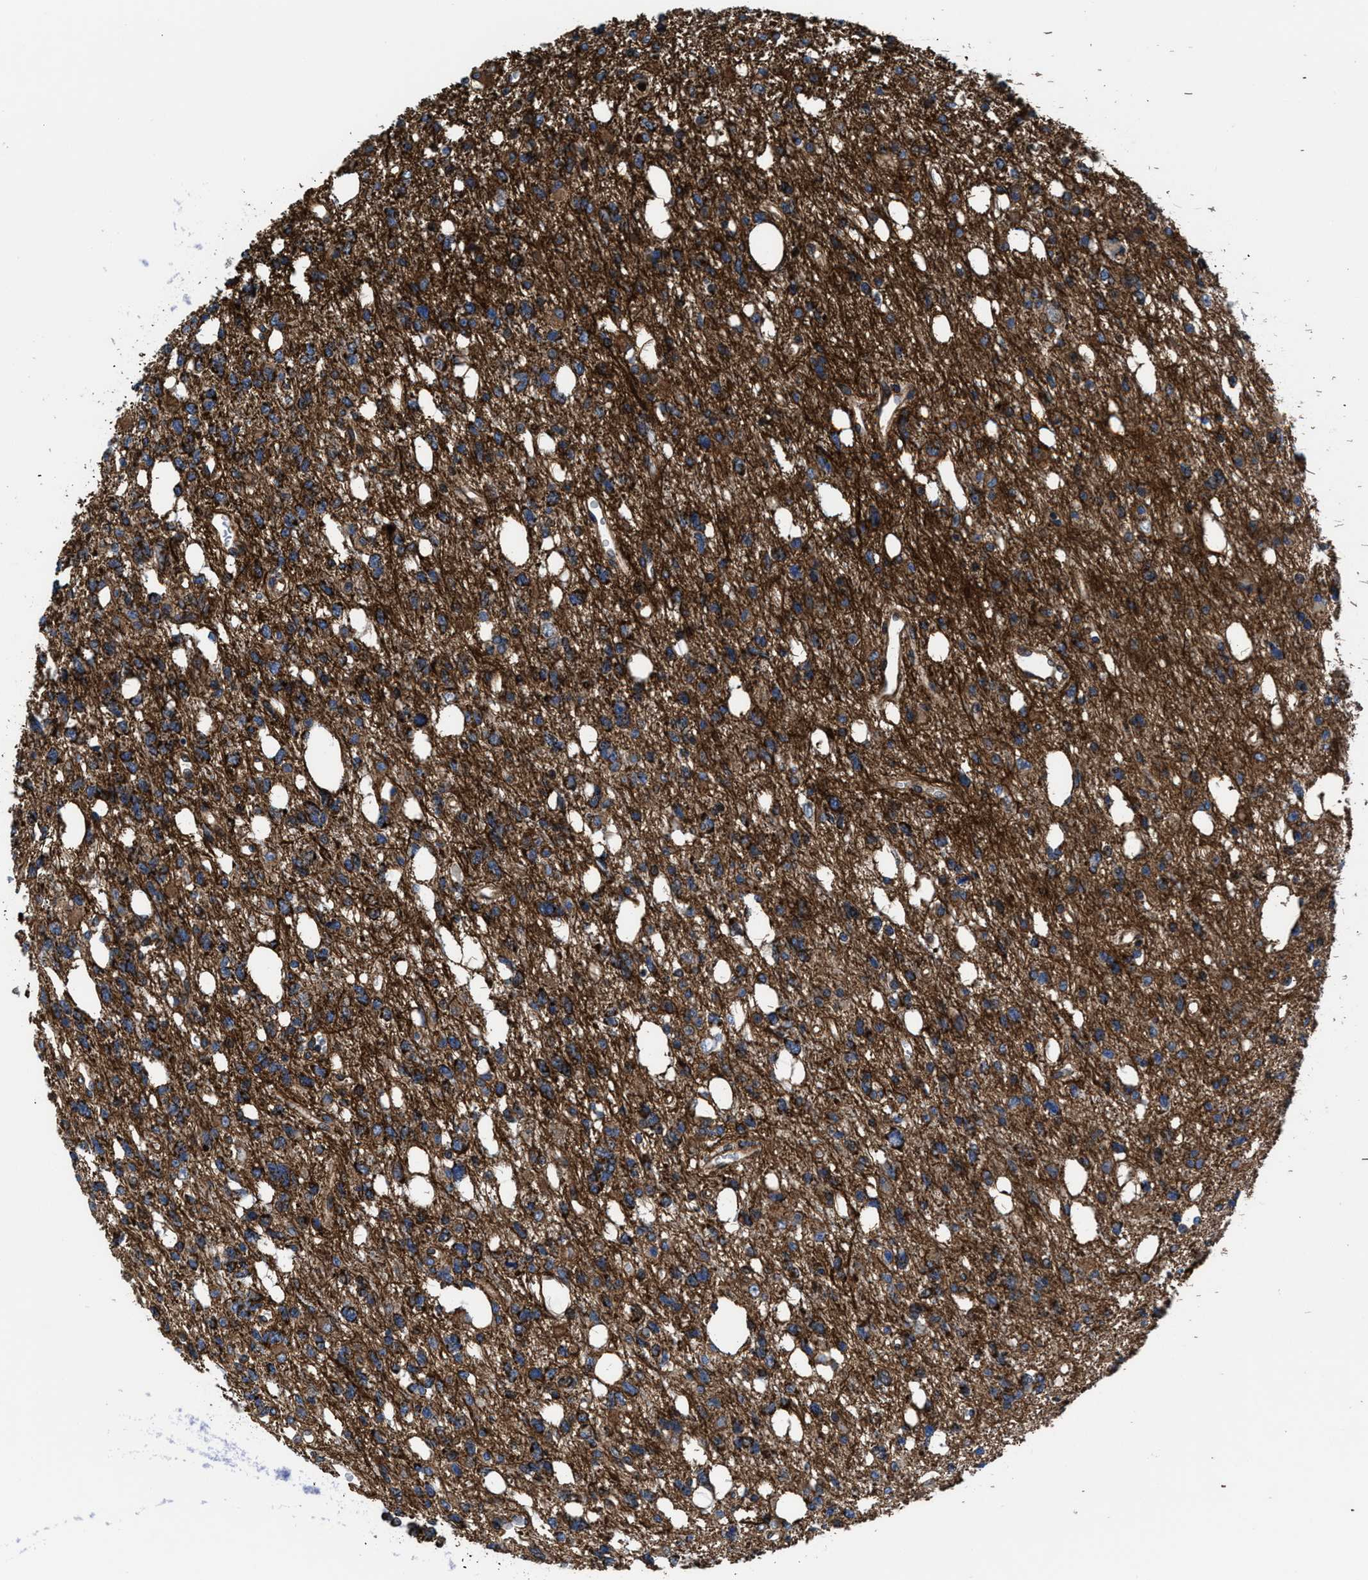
{"staining": {"intensity": "moderate", "quantity": ">75%", "location": "cytoplasmic/membranous"}, "tissue": "glioma", "cell_type": "Tumor cells", "image_type": "cancer", "snomed": [{"axis": "morphology", "description": "Glioma, malignant, High grade"}, {"axis": "topography", "description": "Brain"}], "caption": "DAB (3,3'-diaminobenzidine) immunohistochemical staining of human glioma reveals moderate cytoplasmic/membranous protein staining in approximately >75% of tumor cells.", "gene": "PRR15L", "patient": {"sex": "female", "age": 62}}